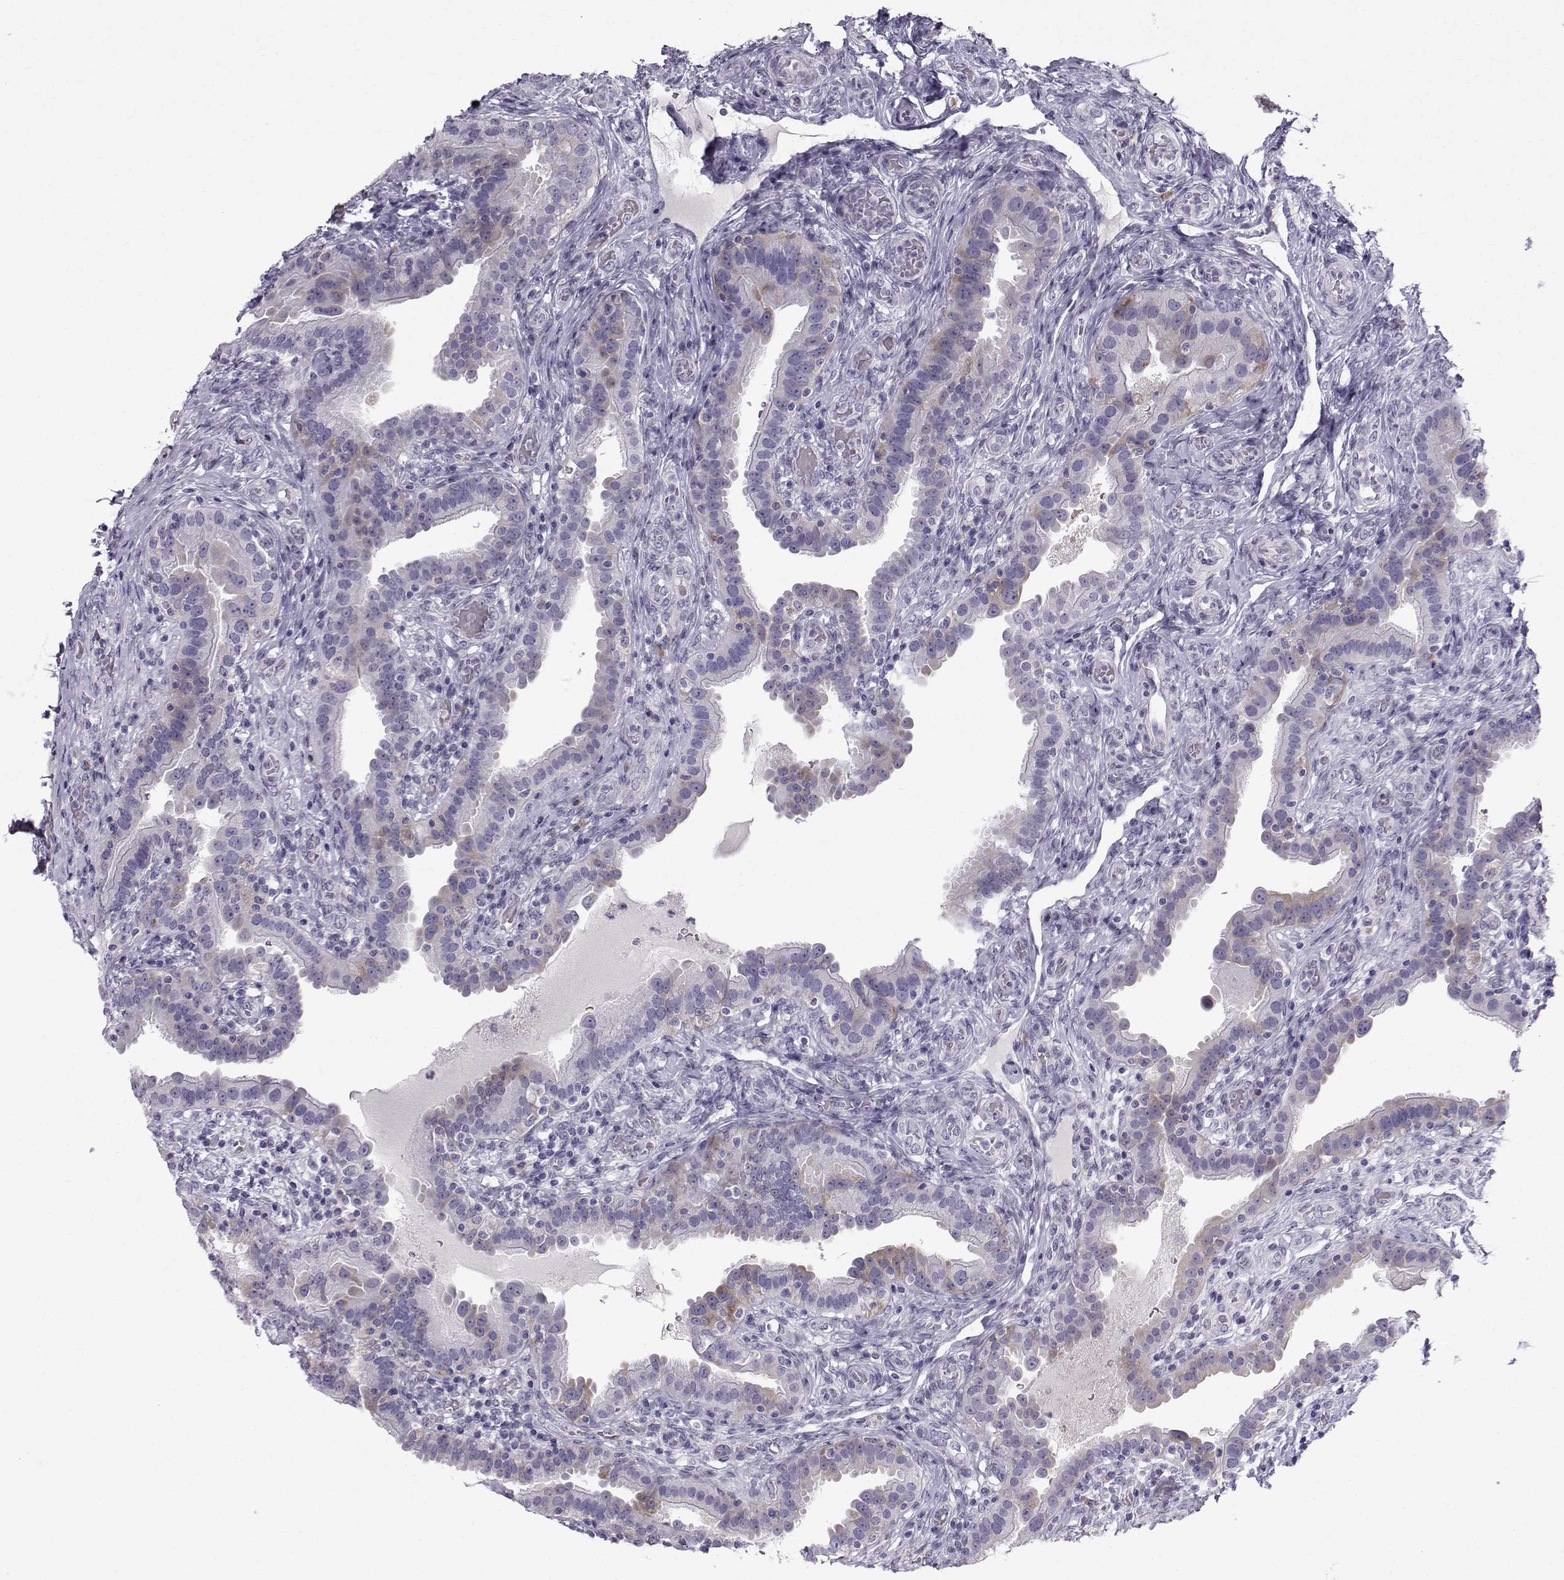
{"staining": {"intensity": "weak", "quantity": "<25%", "location": "cytoplasmic/membranous"}, "tissue": "fallopian tube", "cell_type": "Glandular cells", "image_type": "normal", "snomed": [{"axis": "morphology", "description": "Normal tissue, NOS"}, {"axis": "topography", "description": "Fallopian tube"}, {"axis": "topography", "description": "Ovary"}], "caption": "Photomicrograph shows no significant protein positivity in glandular cells of benign fallopian tube. (Stains: DAB immunohistochemistry (IHC) with hematoxylin counter stain, Microscopy: brightfield microscopy at high magnification).", "gene": "ROPN1B", "patient": {"sex": "female", "age": 41}}